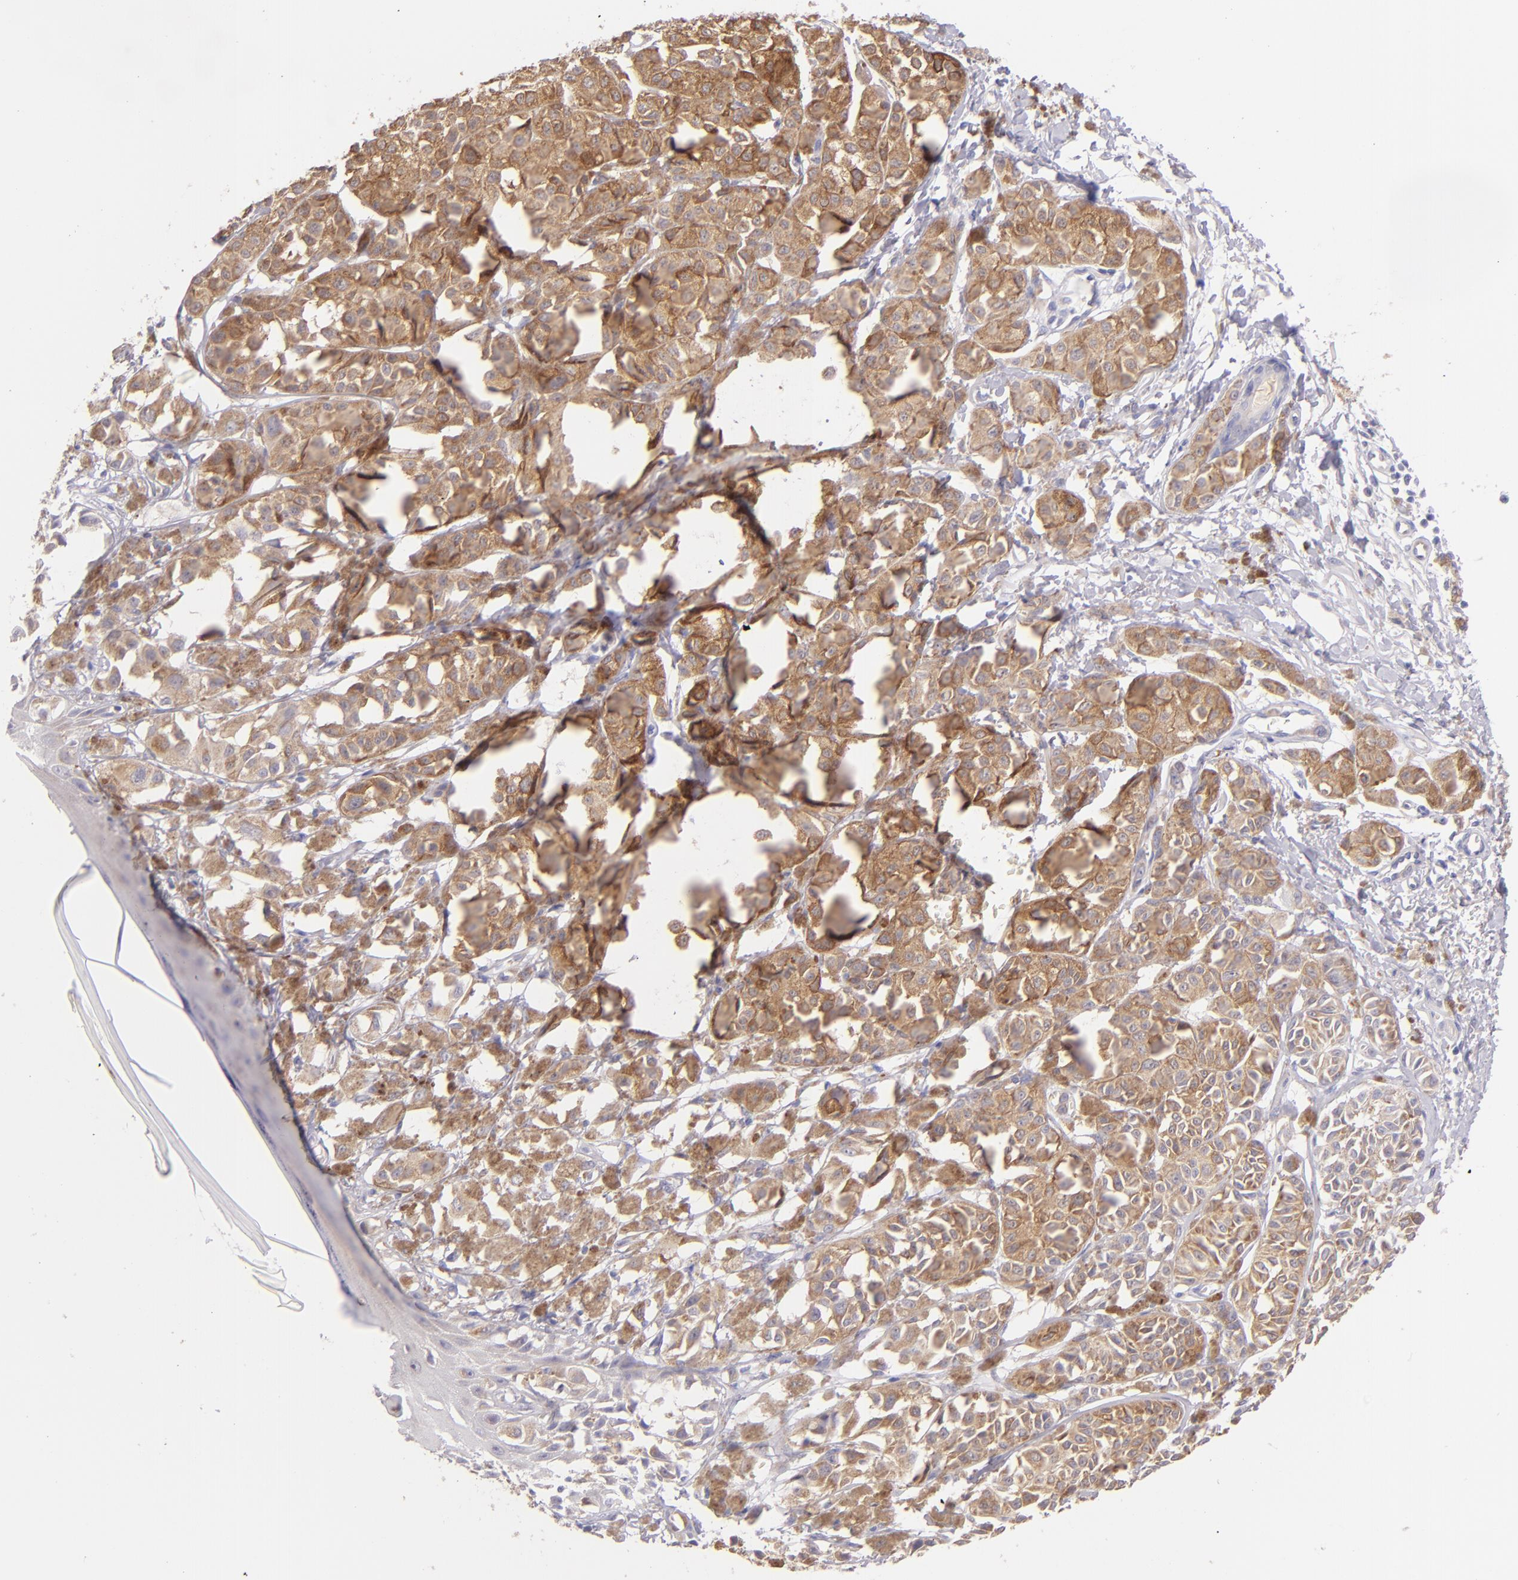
{"staining": {"intensity": "weak", "quantity": ">75%", "location": "cytoplasmic/membranous"}, "tissue": "melanoma", "cell_type": "Tumor cells", "image_type": "cancer", "snomed": [{"axis": "morphology", "description": "Malignant melanoma, NOS"}, {"axis": "topography", "description": "Skin"}], "caption": "Malignant melanoma was stained to show a protein in brown. There is low levels of weak cytoplasmic/membranous staining in approximately >75% of tumor cells. The staining was performed using DAB (3,3'-diaminobenzidine), with brown indicating positive protein expression. Nuclei are stained blue with hematoxylin.", "gene": "SH2D4A", "patient": {"sex": "male", "age": 76}}